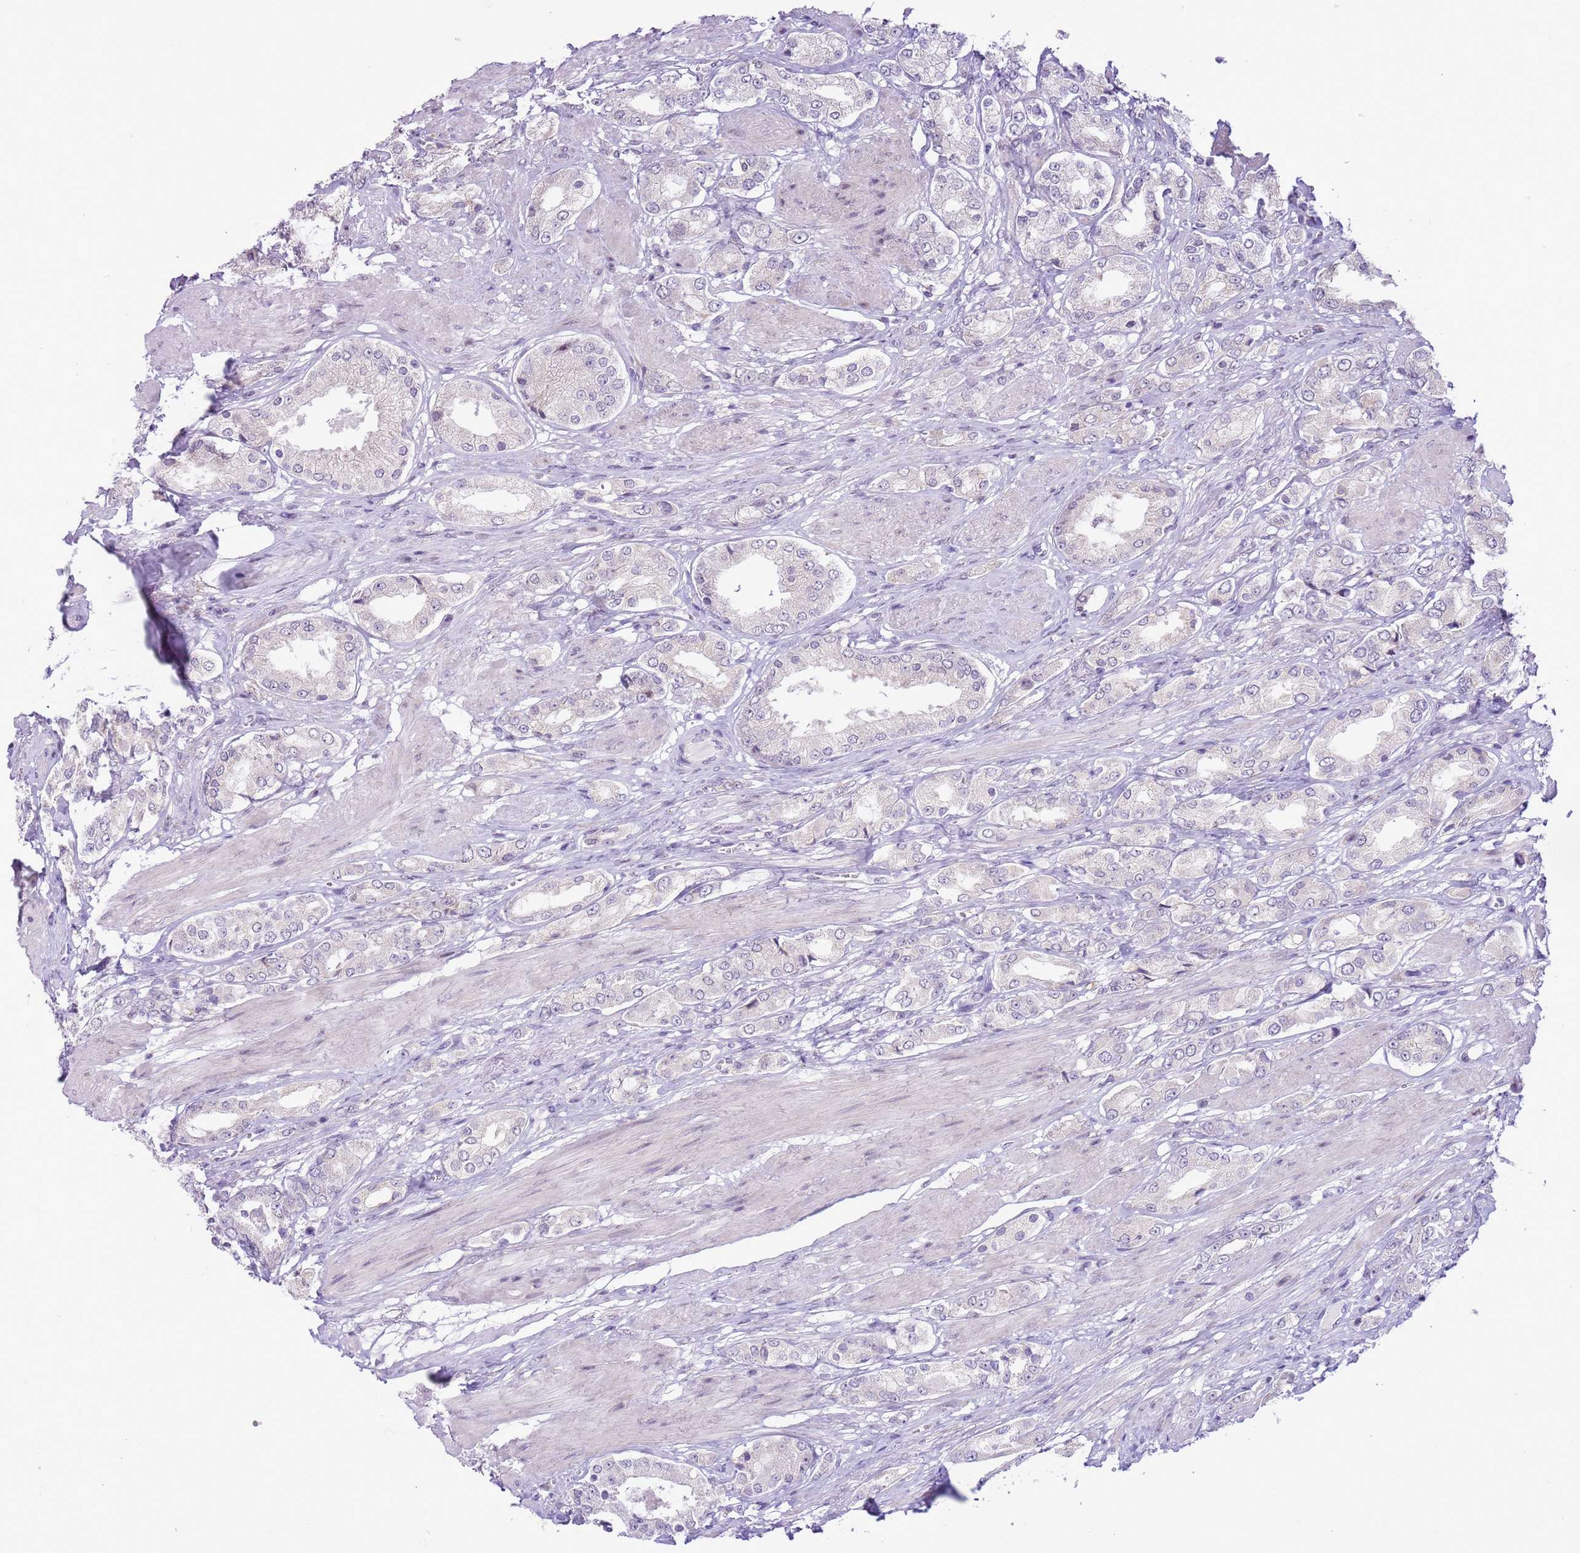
{"staining": {"intensity": "negative", "quantity": "none", "location": "none"}, "tissue": "prostate cancer", "cell_type": "Tumor cells", "image_type": "cancer", "snomed": [{"axis": "morphology", "description": "Adenocarcinoma, High grade"}, {"axis": "topography", "description": "Prostate and seminal vesicle, NOS"}], "caption": "Immunohistochemistry image of neoplastic tissue: human prostate cancer (high-grade adenocarcinoma) stained with DAB (3,3'-diaminobenzidine) reveals no significant protein positivity in tumor cells. The staining was performed using DAB (3,3'-diaminobenzidine) to visualize the protein expression in brown, while the nuclei were stained in blue with hematoxylin (Magnification: 20x).", "gene": "ZNF576", "patient": {"sex": "male", "age": 64}}